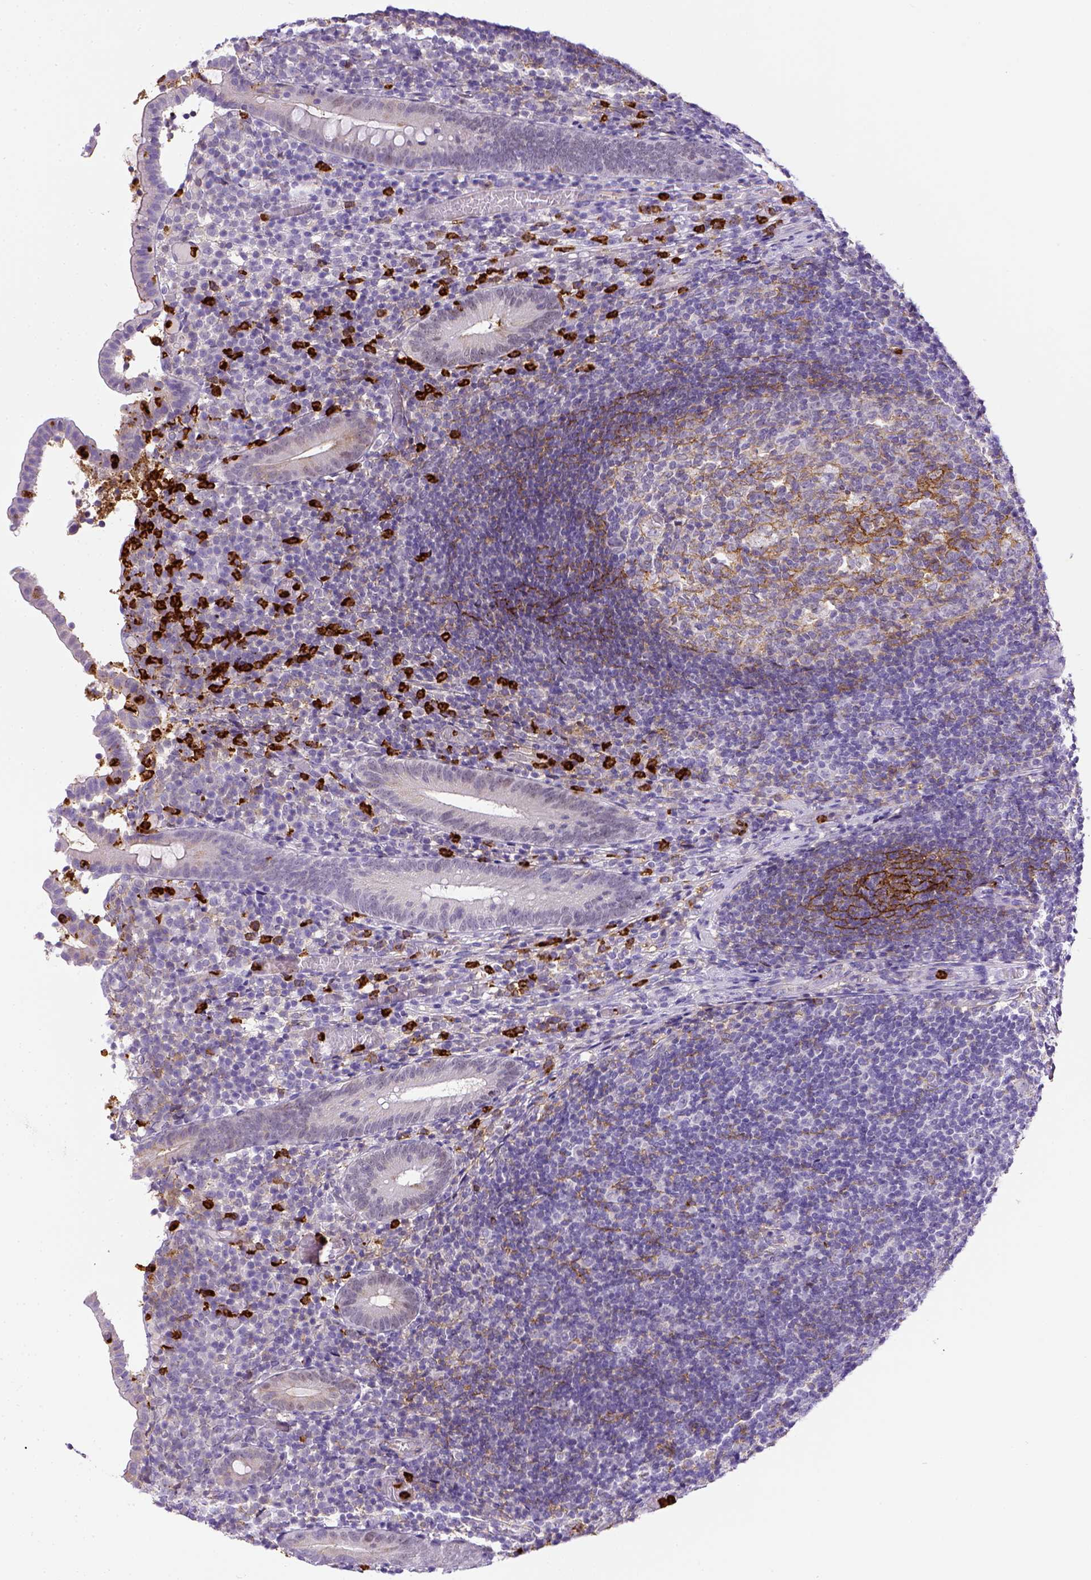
{"staining": {"intensity": "negative", "quantity": "none", "location": "none"}, "tissue": "appendix", "cell_type": "Glandular cells", "image_type": "normal", "snomed": [{"axis": "morphology", "description": "Normal tissue, NOS"}, {"axis": "topography", "description": "Appendix"}], "caption": "Immunohistochemical staining of benign appendix reveals no significant staining in glandular cells.", "gene": "ITGAM", "patient": {"sex": "female", "age": 32}}